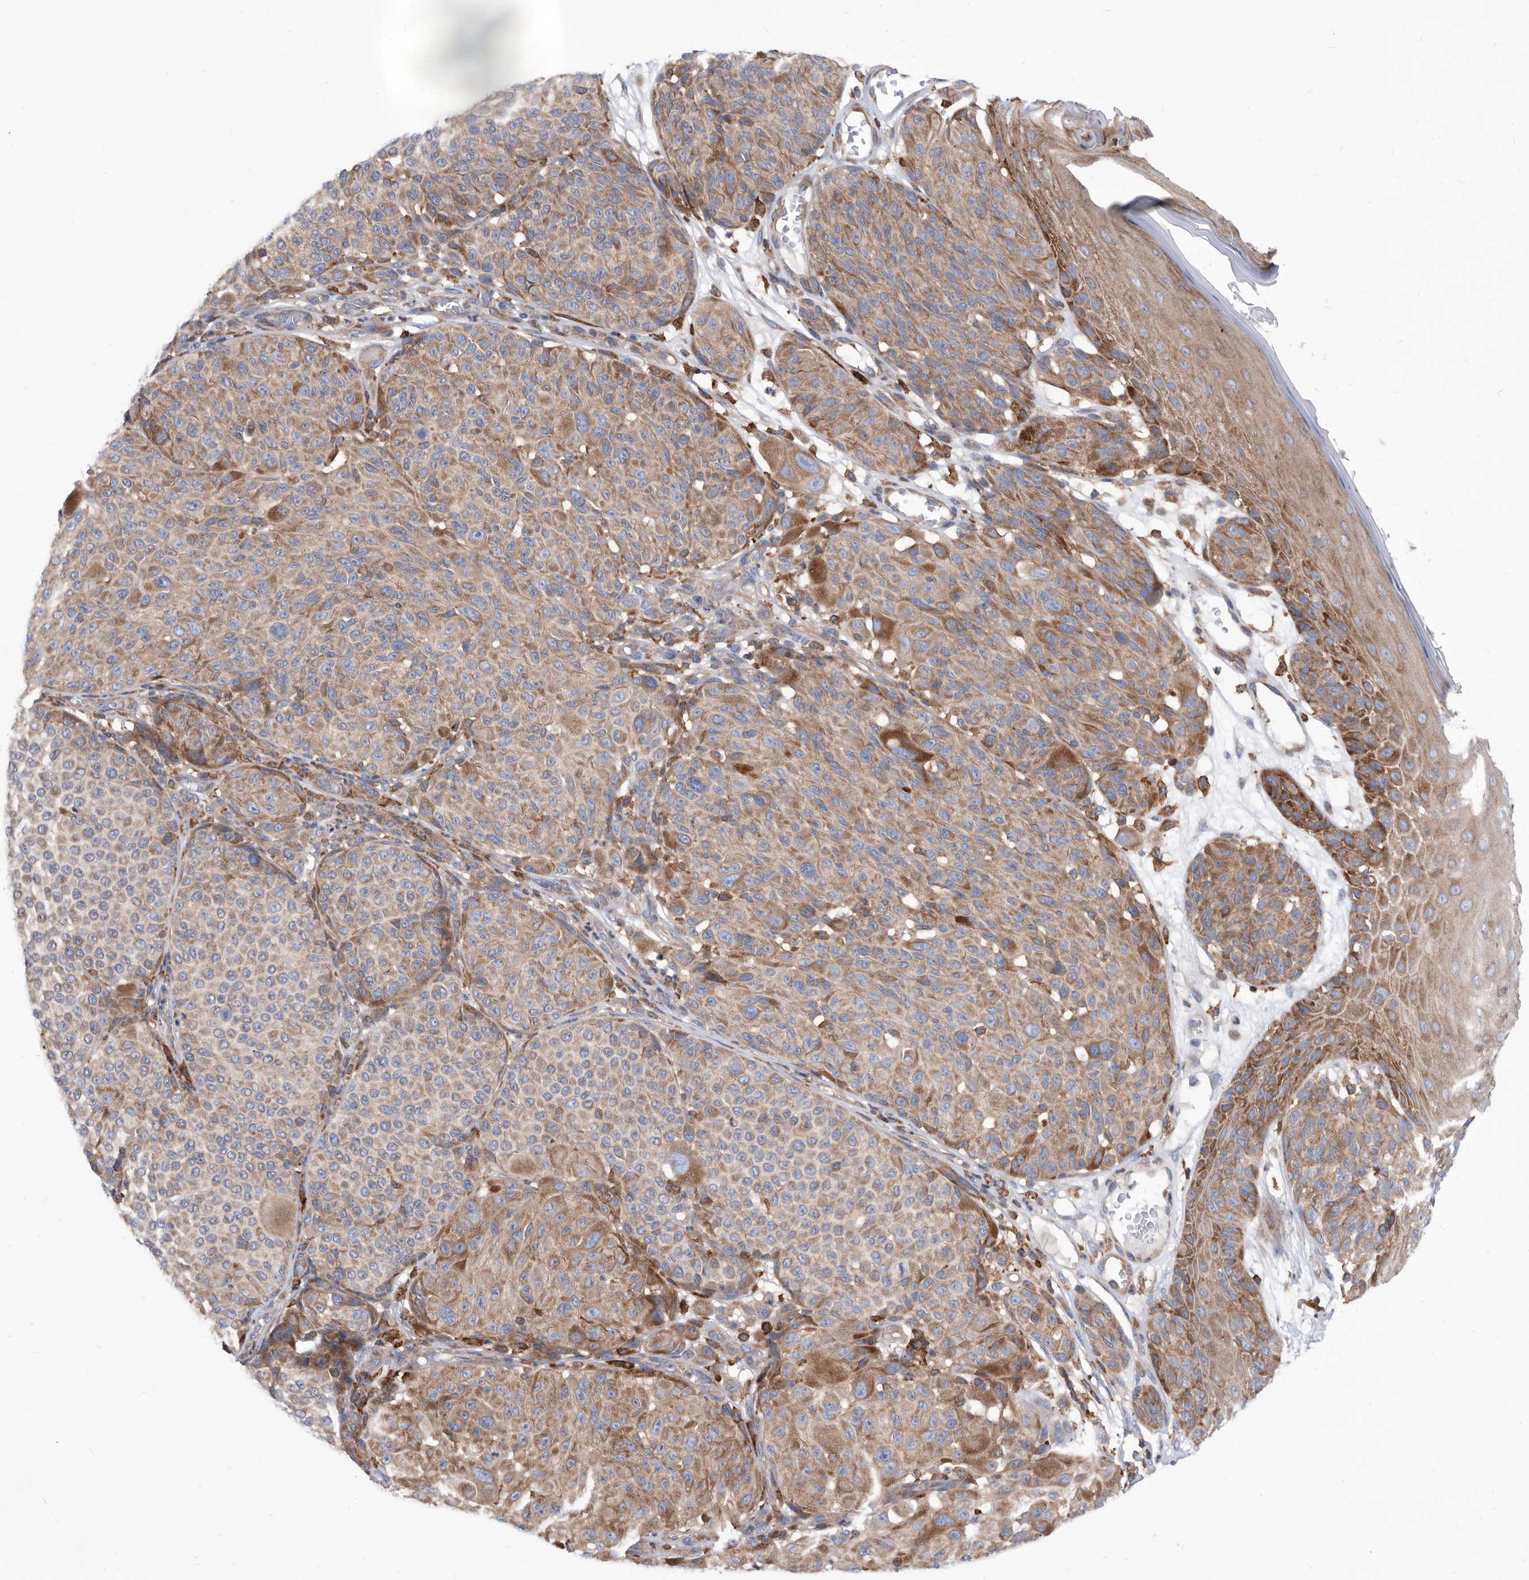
{"staining": {"intensity": "moderate", "quantity": "25%-75%", "location": "cytoplasmic/membranous"}, "tissue": "melanoma", "cell_type": "Tumor cells", "image_type": "cancer", "snomed": [{"axis": "morphology", "description": "Malignant melanoma, NOS"}, {"axis": "topography", "description": "Skin"}], "caption": "Moderate cytoplasmic/membranous protein positivity is seen in approximately 25%-75% of tumor cells in melanoma.", "gene": "SMG7", "patient": {"sex": "male", "age": 83}}